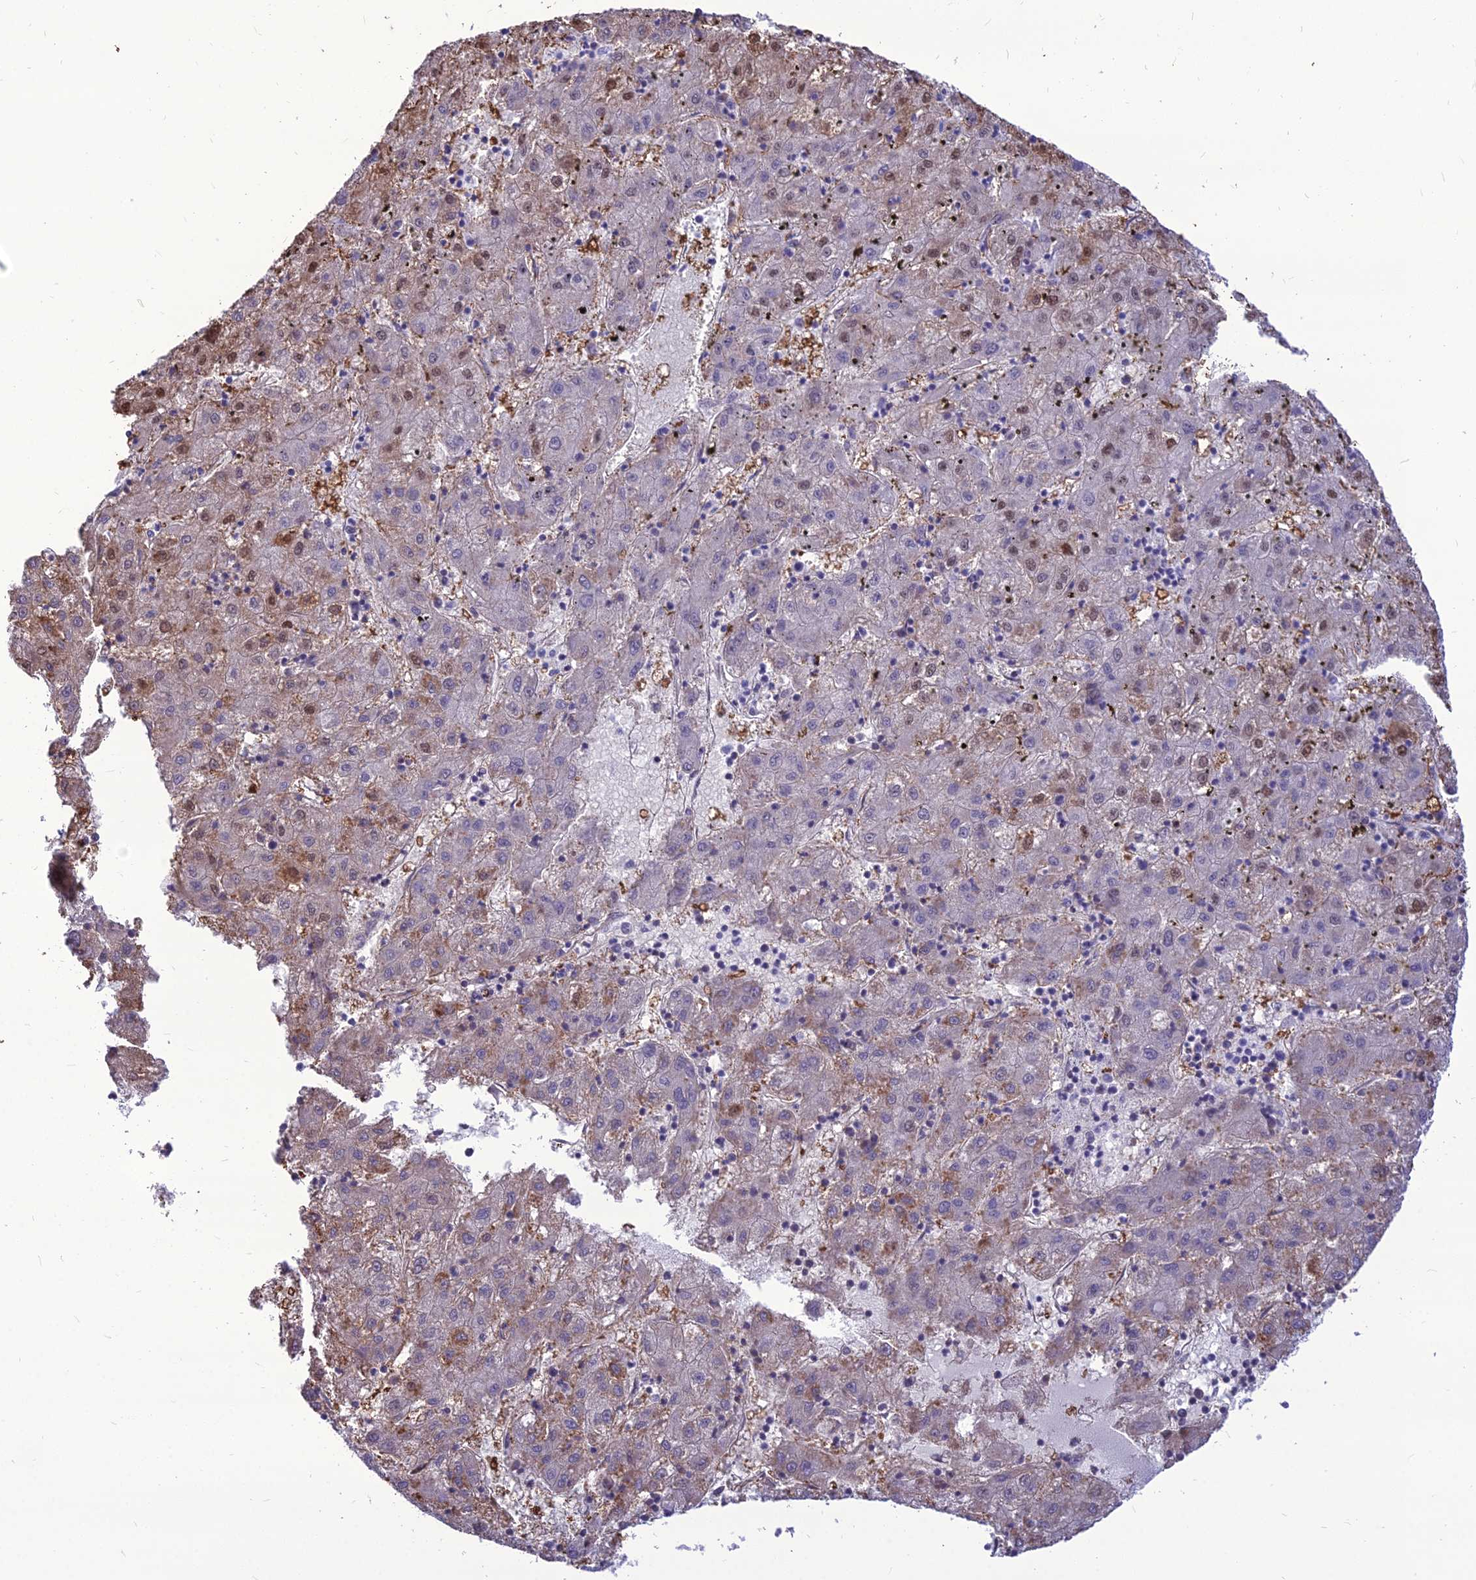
{"staining": {"intensity": "moderate", "quantity": "<25%", "location": "cytoplasmic/membranous,nuclear"}, "tissue": "liver cancer", "cell_type": "Tumor cells", "image_type": "cancer", "snomed": [{"axis": "morphology", "description": "Carcinoma, Hepatocellular, NOS"}, {"axis": "topography", "description": "Liver"}], "caption": "Protein expression by immunohistochemistry demonstrates moderate cytoplasmic/membranous and nuclear expression in about <25% of tumor cells in liver cancer (hepatocellular carcinoma).", "gene": "DHX40", "patient": {"sex": "male", "age": 72}}